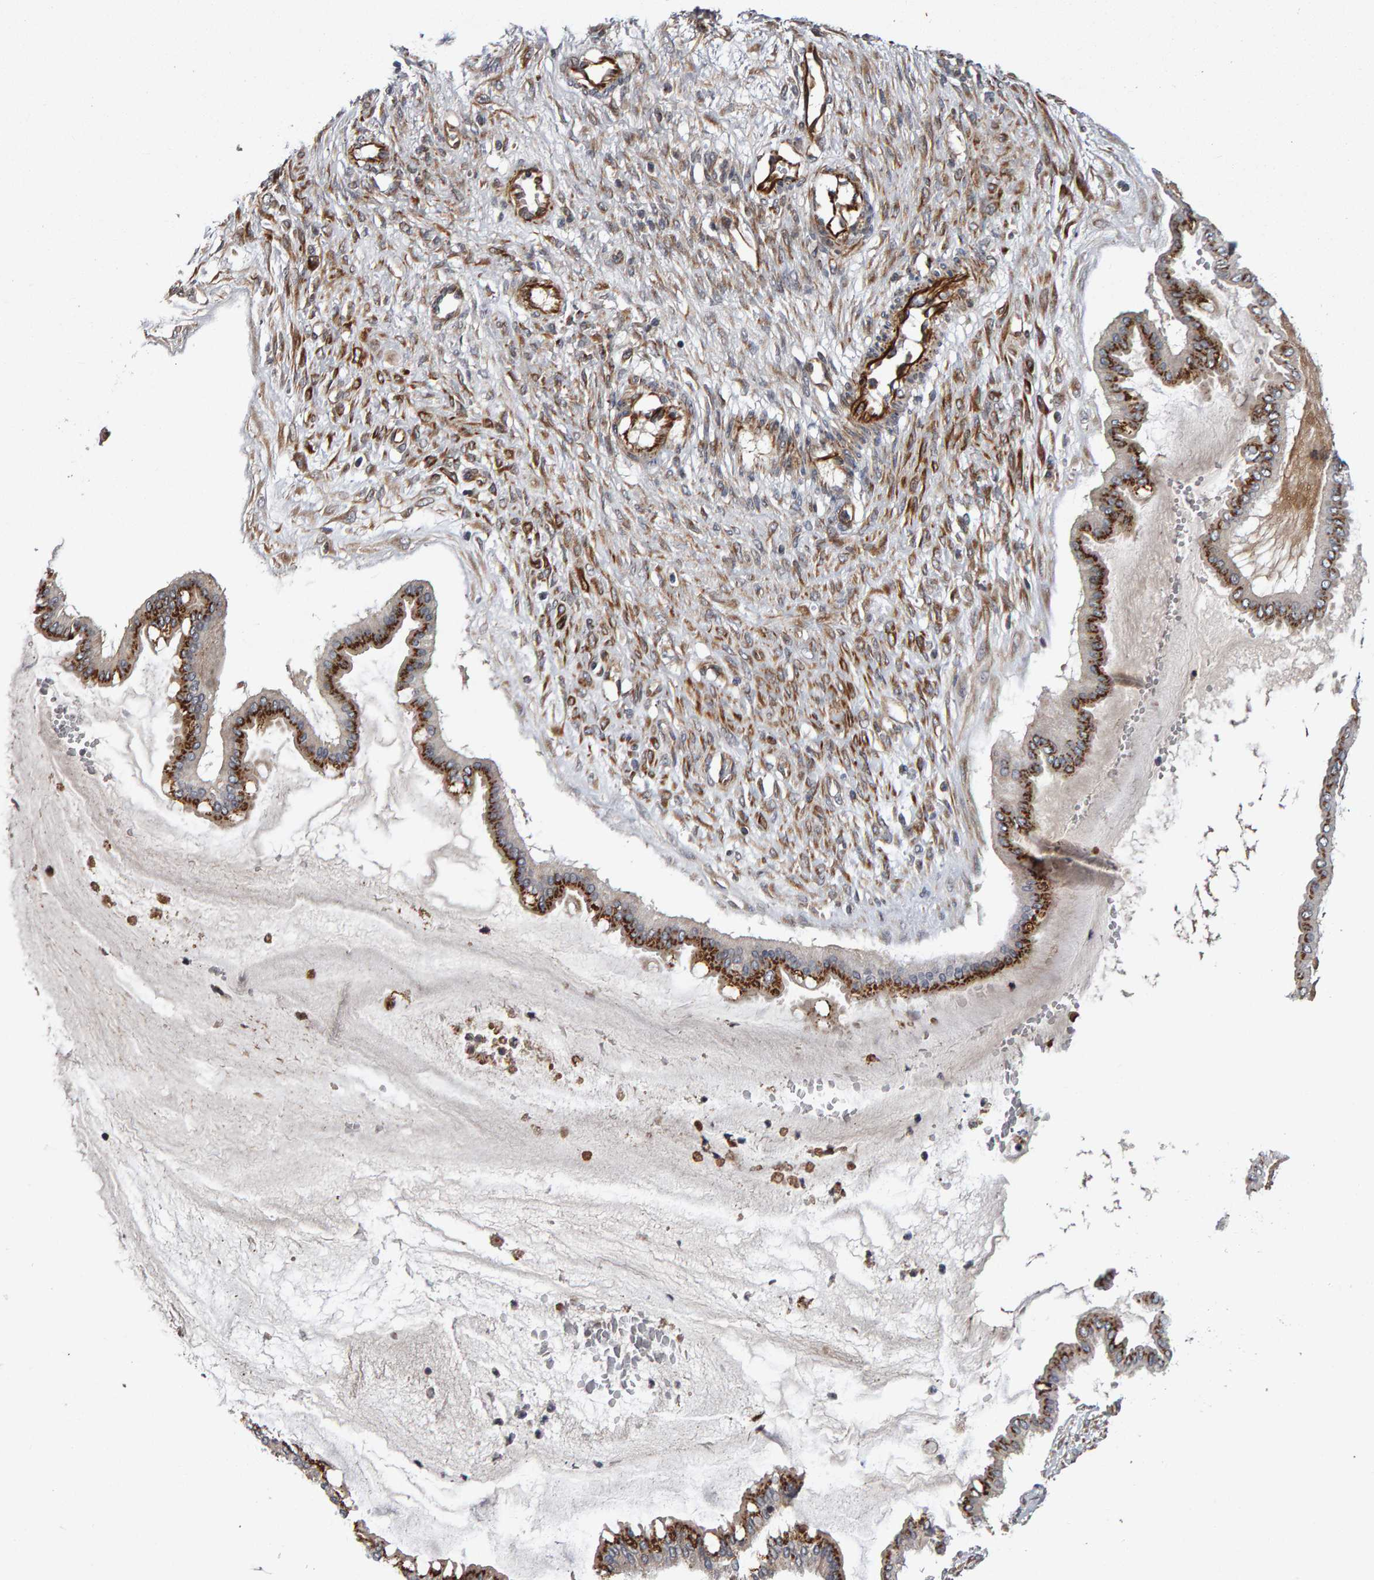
{"staining": {"intensity": "strong", "quantity": ">75%", "location": "cytoplasmic/membranous"}, "tissue": "ovarian cancer", "cell_type": "Tumor cells", "image_type": "cancer", "snomed": [{"axis": "morphology", "description": "Cystadenocarcinoma, mucinous, NOS"}, {"axis": "topography", "description": "Ovary"}], "caption": "Immunohistochemistry image of ovarian cancer stained for a protein (brown), which demonstrates high levels of strong cytoplasmic/membranous positivity in approximately >75% of tumor cells.", "gene": "CANT1", "patient": {"sex": "female", "age": 73}}